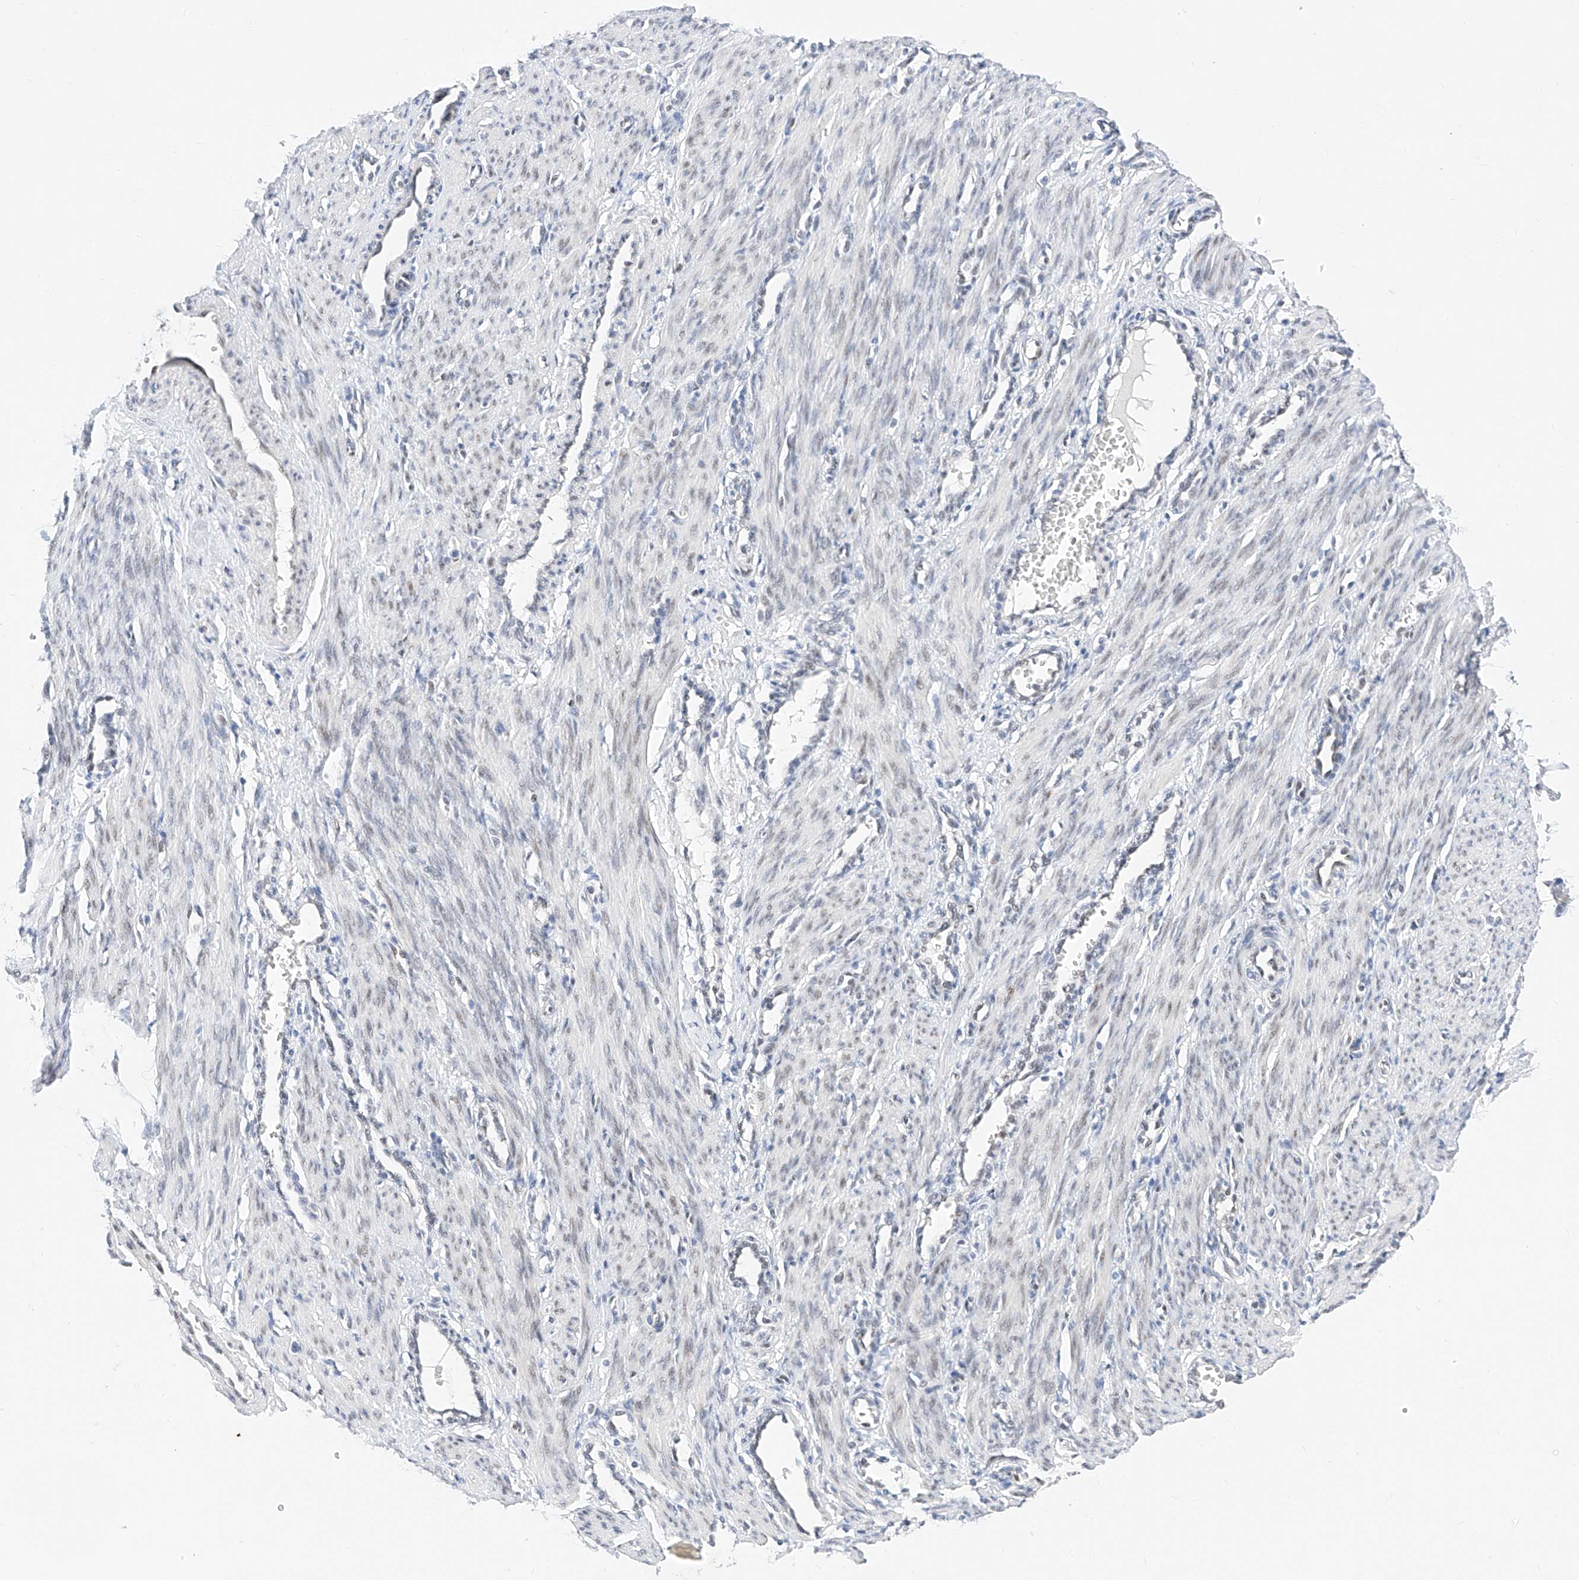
{"staining": {"intensity": "weak", "quantity": "<25%", "location": "nuclear"}, "tissue": "smooth muscle", "cell_type": "Smooth muscle cells", "image_type": "normal", "snomed": [{"axis": "morphology", "description": "Normal tissue, NOS"}, {"axis": "topography", "description": "Endometrium"}], "caption": "This is an immunohistochemistry image of unremarkable human smooth muscle. There is no positivity in smooth muscle cells.", "gene": "KCNJ1", "patient": {"sex": "female", "age": 33}}